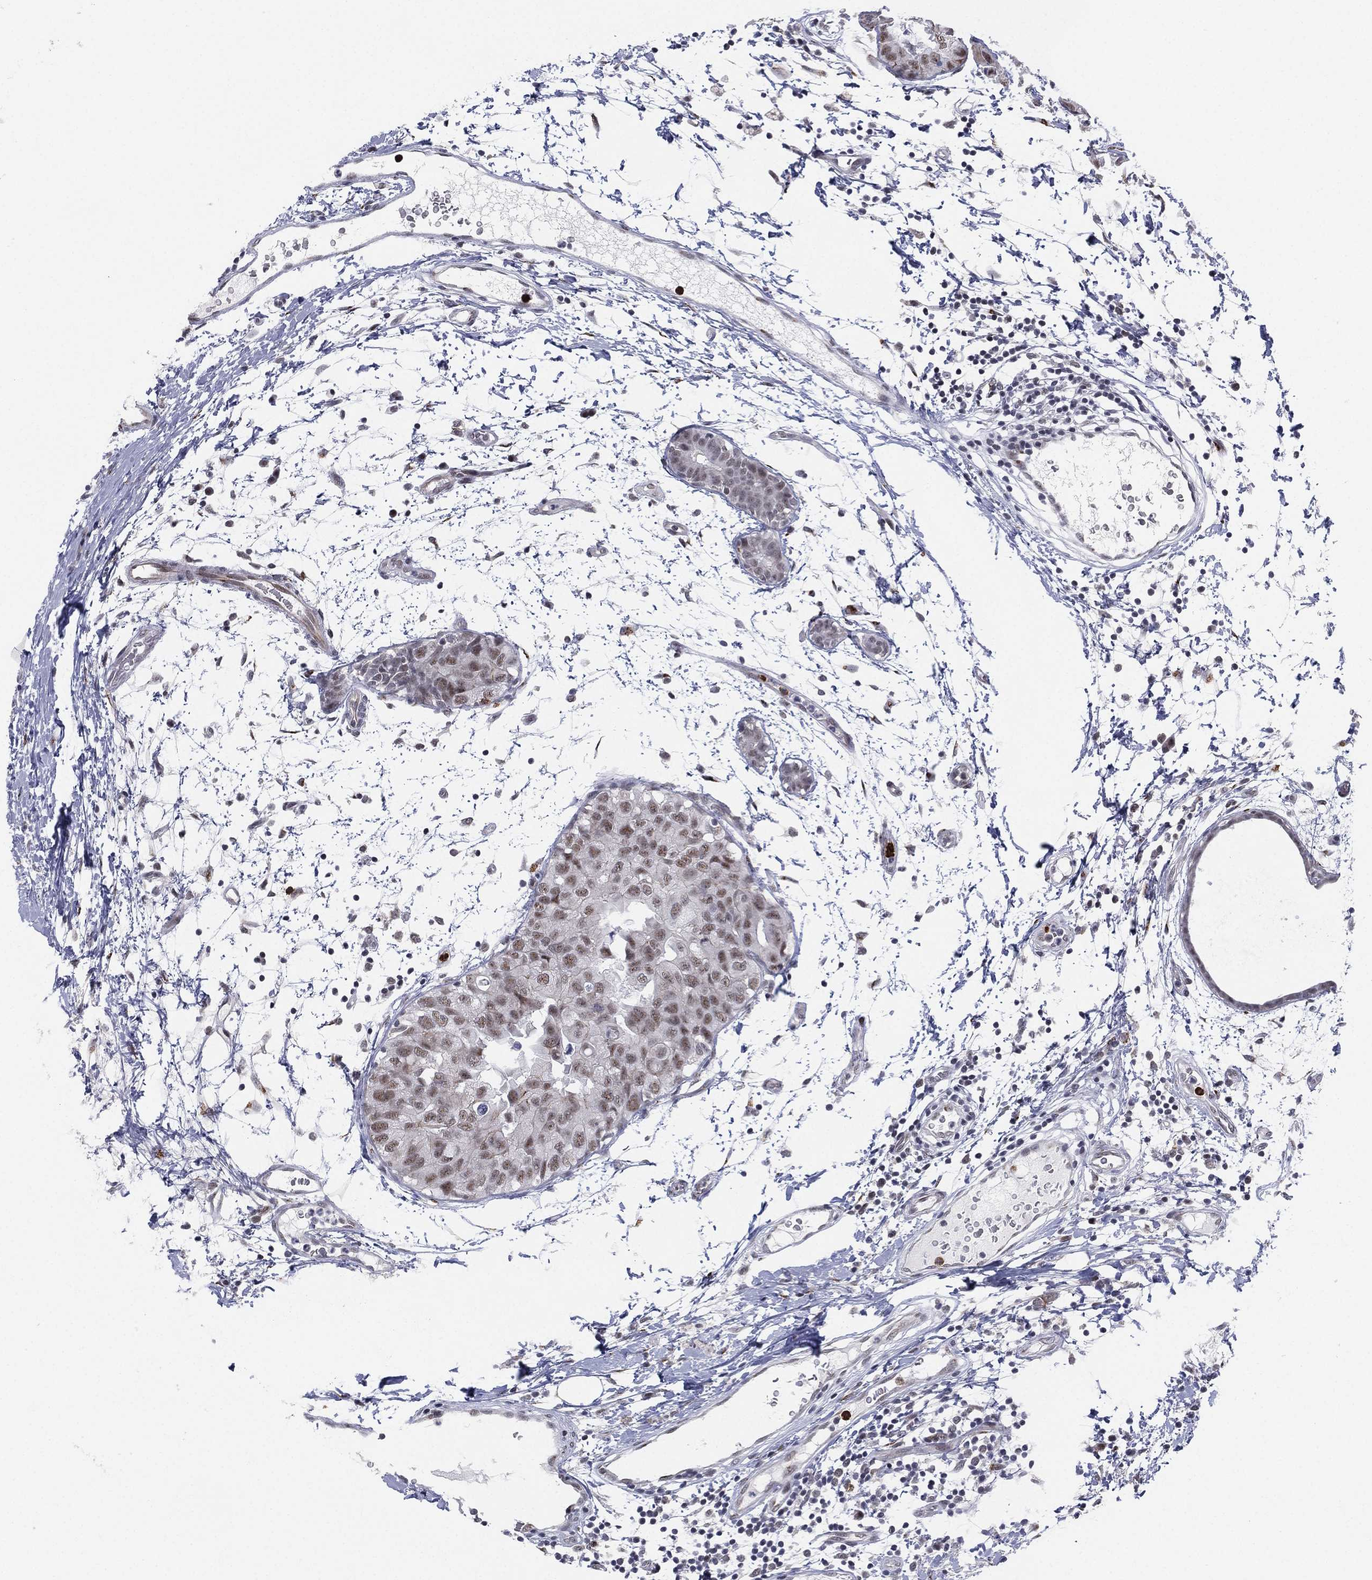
{"staining": {"intensity": "weak", "quantity": "<25%", "location": "nuclear"}, "tissue": "breast cancer", "cell_type": "Tumor cells", "image_type": "cancer", "snomed": [{"axis": "morphology", "description": "Normal tissue, NOS"}, {"axis": "morphology", "description": "Duct carcinoma"}, {"axis": "topography", "description": "Breast"}], "caption": "DAB (3,3'-diaminobenzidine) immunohistochemical staining of breast cancer shows no significant expression in tumor cells.", "gene": "CD177", "patient": {"sex": "female", "age": 40}}